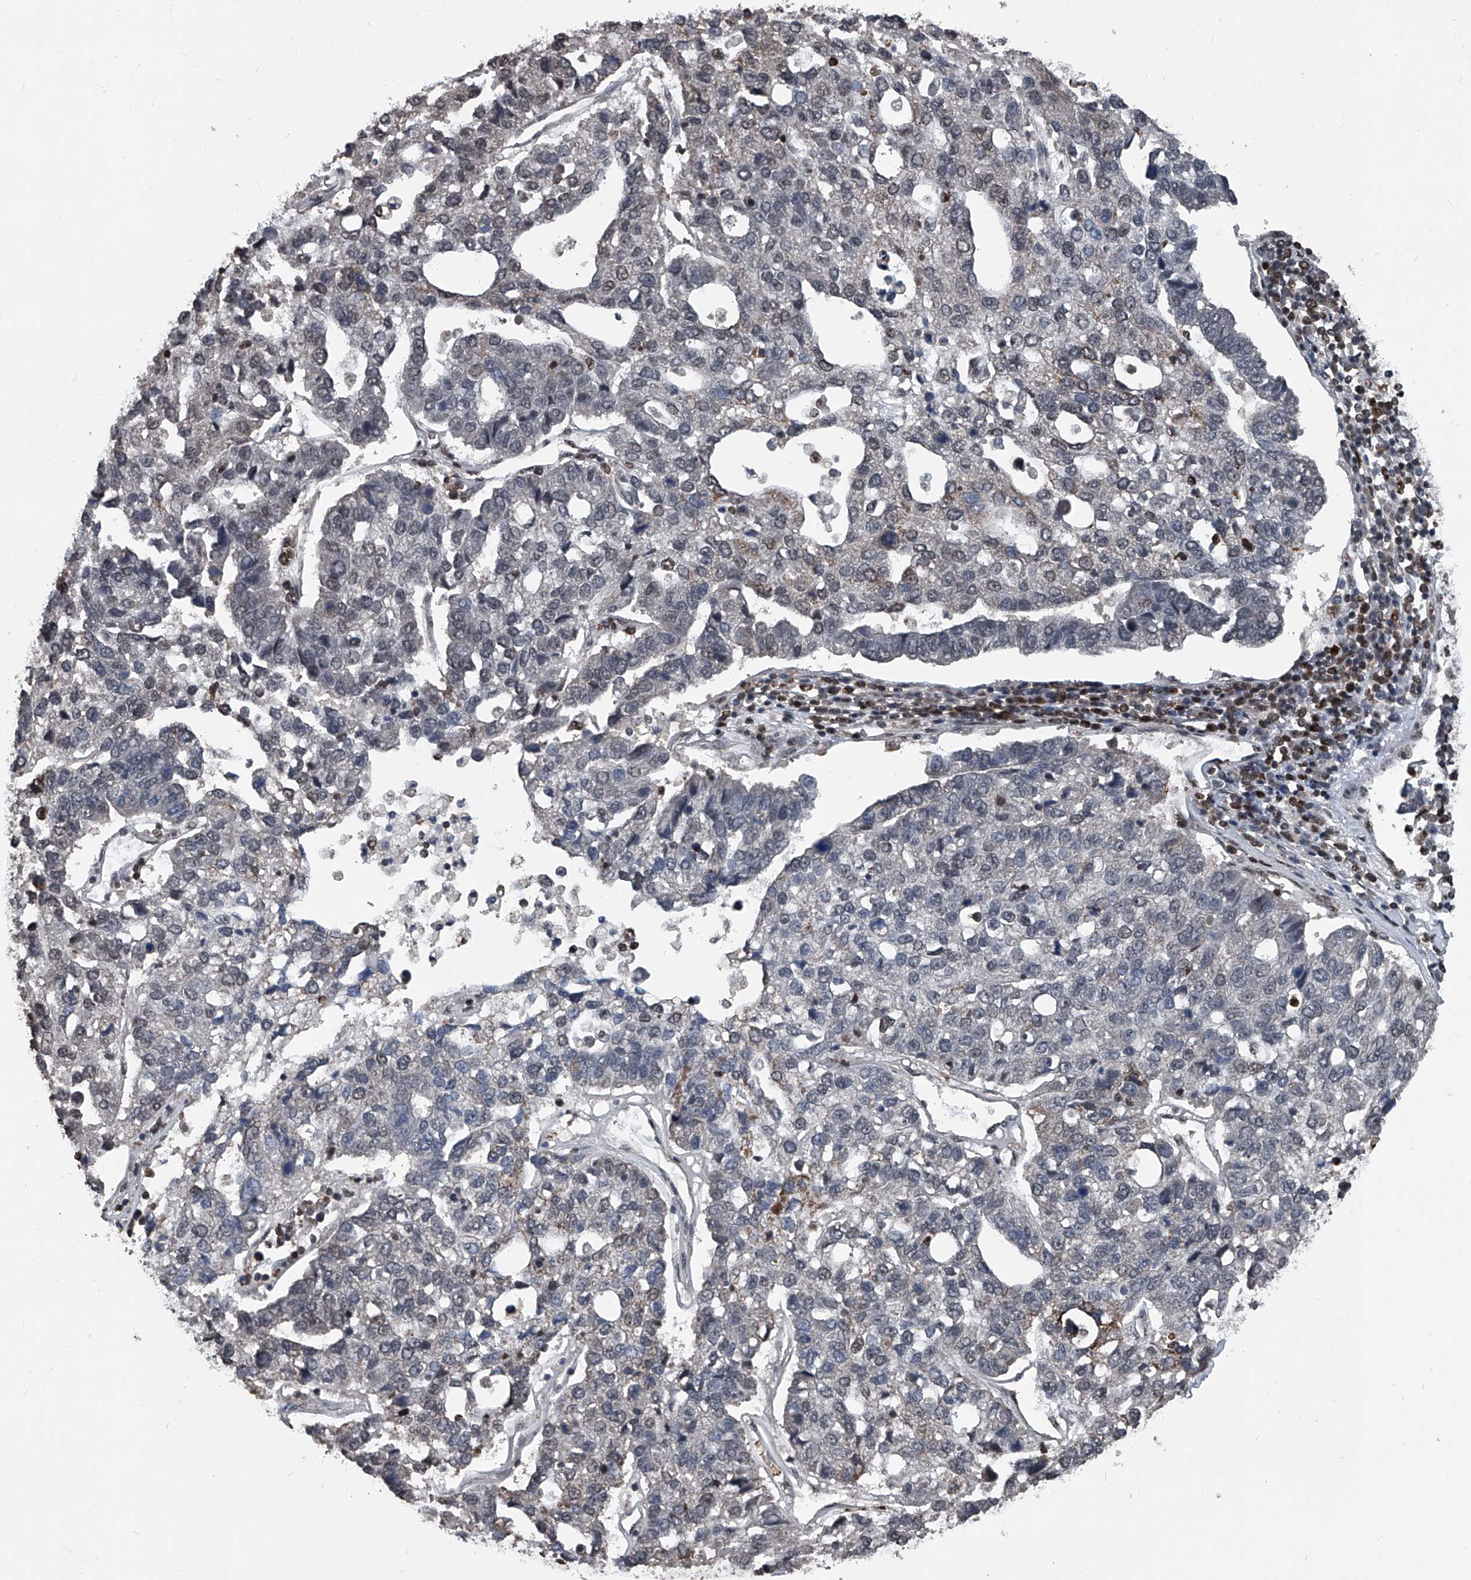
{"staining": {"intensity": "negative", "quantity": "none", "location": "none"}, "tissue": "pancreatic cancer", "cell_type": "Tumor cells", "image_type": "cancer", "snomed": [{"axis": "morphology", "description": "Adenocarcinoma, NOS"}, {"axis": "topography", "description": "Pancreas"}], "caption": "The histopathology image exhibits no staining of tumor cells in pancreatic cancer (adenocarcinoma).", "gene": "FKBP5", "patient": {"sex": "female", "age": 61}}